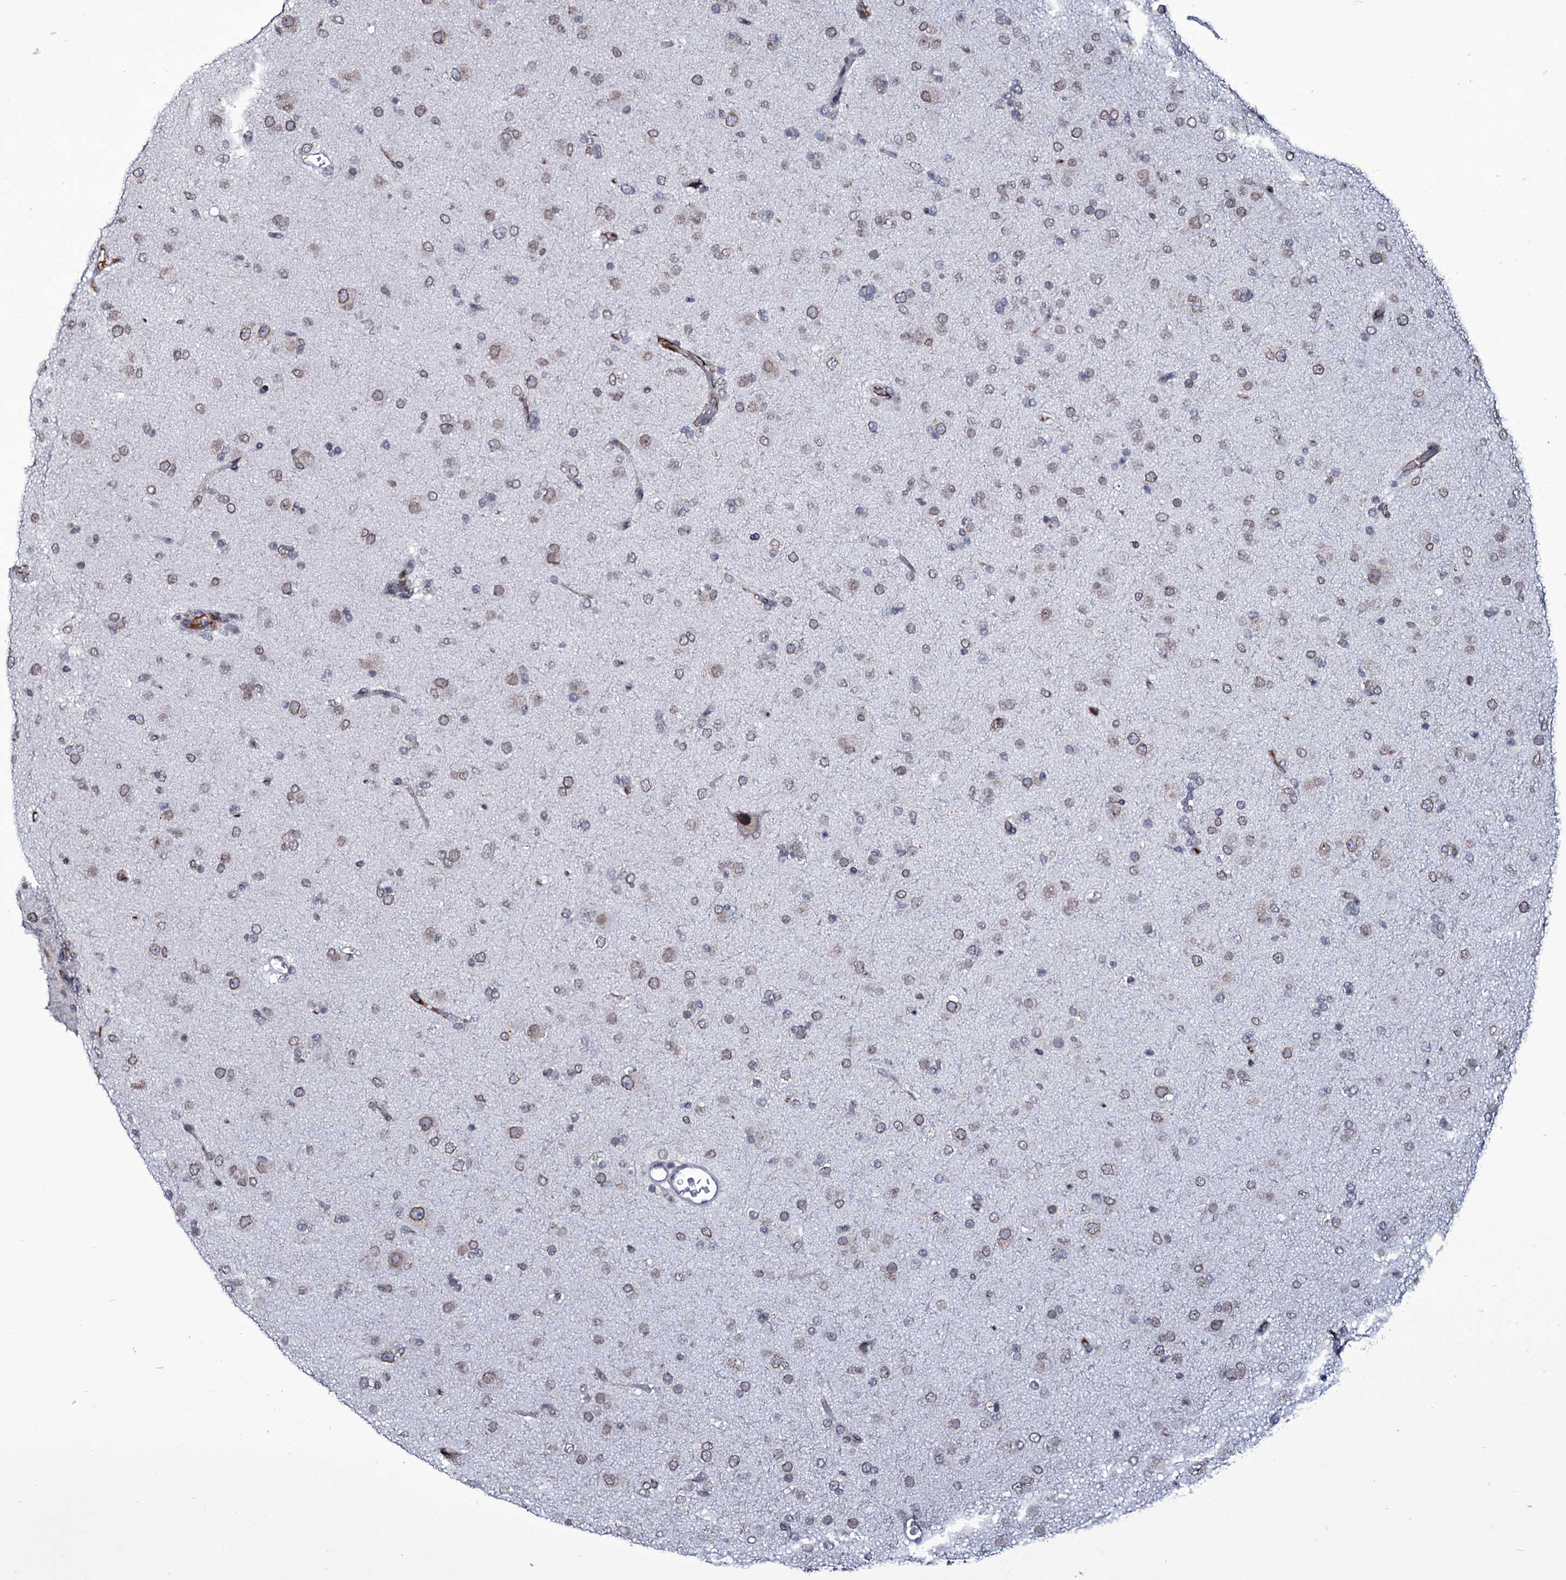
{"staining": {"intensity": "moderate", "quantity": "25%-75%", "location": "cytoplasmic/membranous,nuclear"}, "tissue": "glioma", "cell_type": "Tumor cells", "image_type": "cancer", "snomed": [{"axis": "morphology", "description": "Glioma, malignant, Low grade"}, {"axis": "topography", "description": "Brain"}], "caption": "Moderate cytoplasmic/membranous and nuclear protein positivity is appreciated in about 25%-75% of tumor cells in glioma.", "gene": "ZC3H12C", "patient": {"sex": "male", "age": 65}}